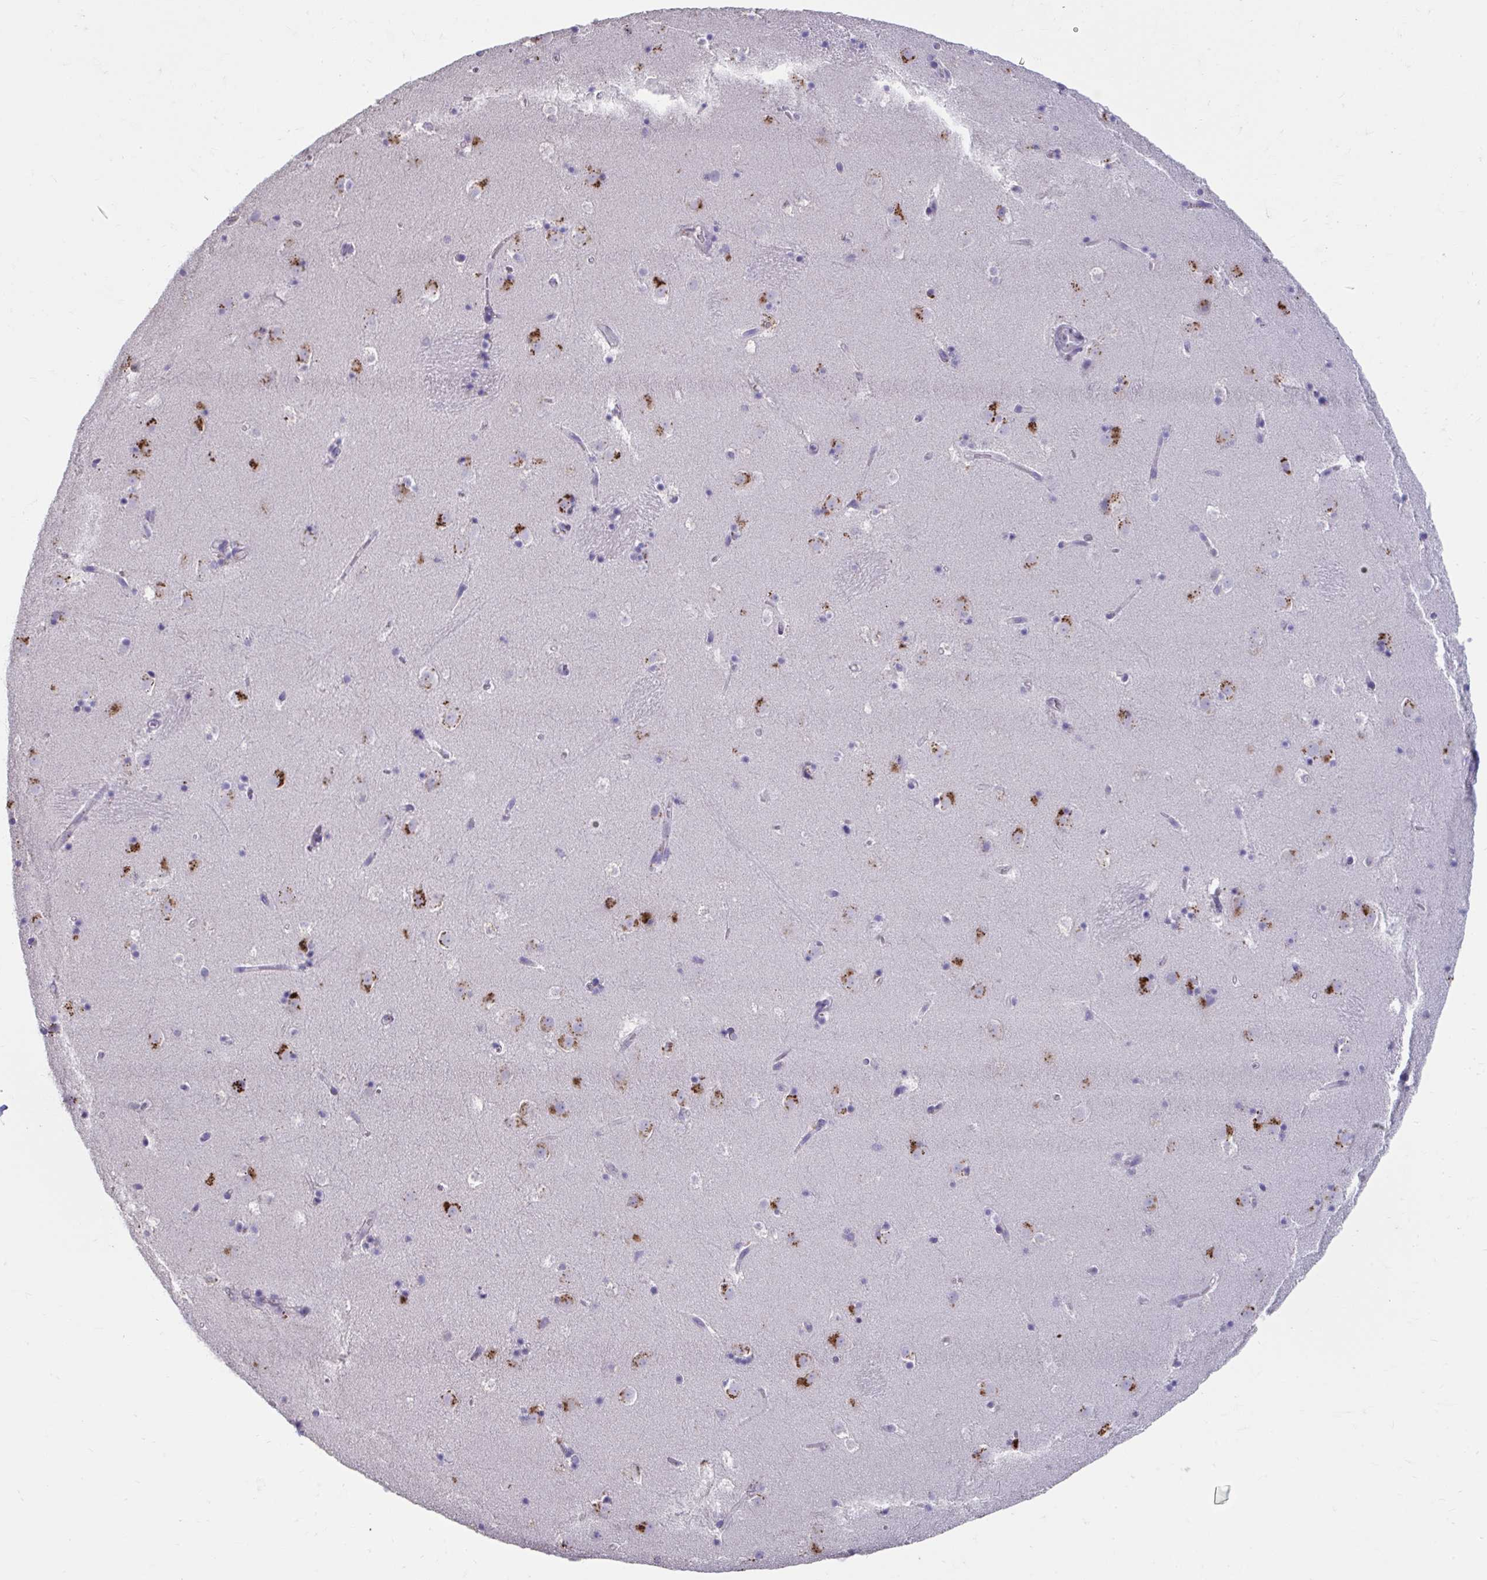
{"staining": {"intensity": "negative", "quantity": "none", "location": "none"}, "tissue": "caudate", "cell_type": "Glial cells", "image_type": "normal", "snomed": [{"axis": "morphology", "description": "Normal tissue, NOS"}, {"axis": "topography", "description": "Lateral ventricle wall"}], "caption": "Immunohistochemical staining of benign caudate displays no significant positivity in glial cells. Brightfield microscopy of immunohistochemistry (IHC) stained with DAB (3,3'-diaminobenzidine) (brown) and hematoxylin (blue), captured at high magnification.", "gene": "GPR162", "patient": {"sex": "male", "age": 37}}